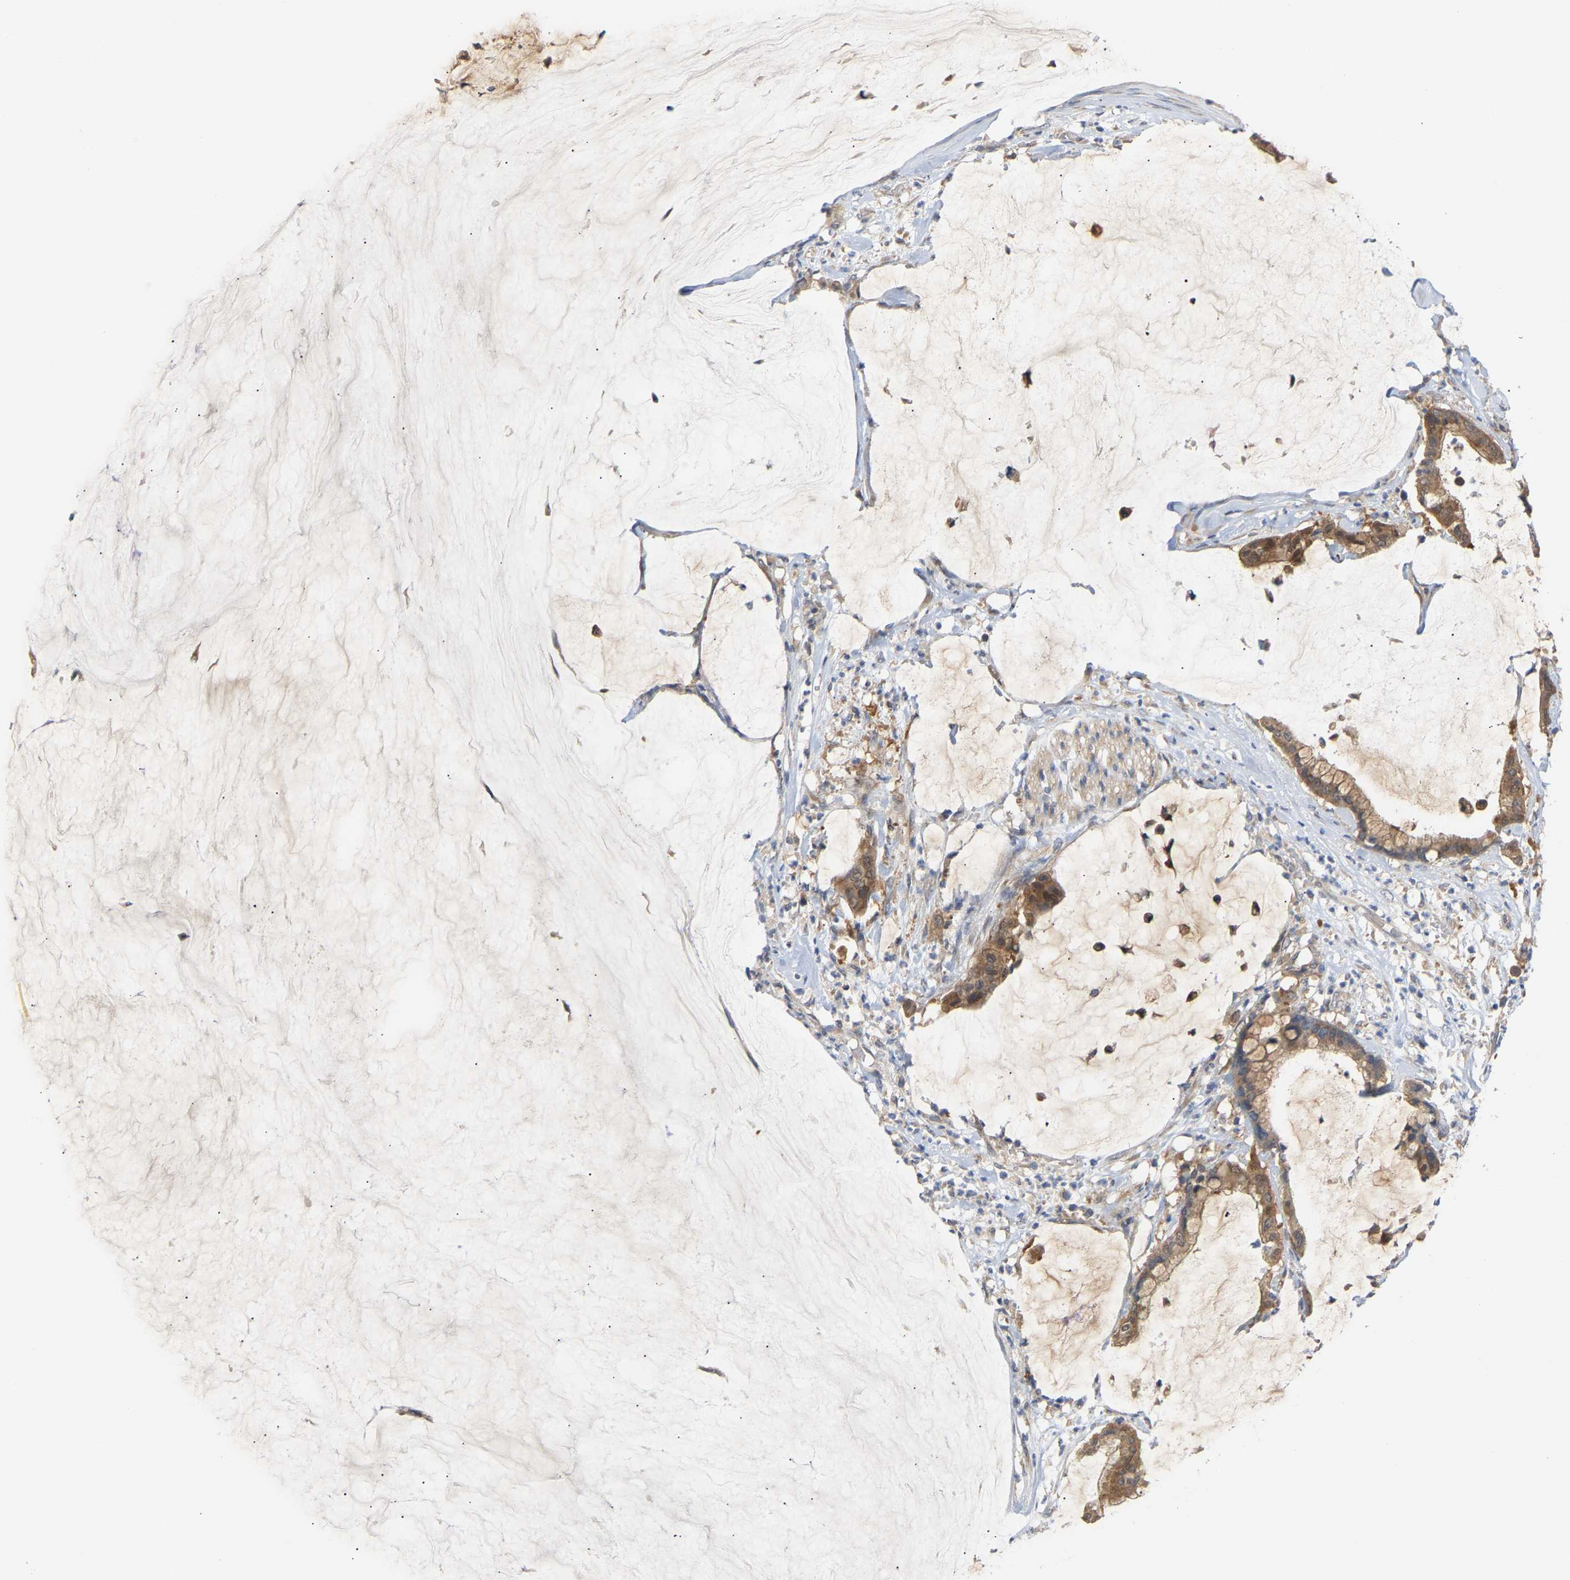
{"staining": {"intensity": "moderate", "quantity": ">75%", "location": "cytoplasmic/membranous"}, "tissue": "pancreatic cancer", "cell_type": "Tumor cells", "image_type": "cancer", "snomed": [{"axis": "morphology", "description": "Adenocarcinoma, NOS"}, {"axis": "topography", "description": "Pancreas"}], "caption": "A brown stain highlights moderate cytoplasmic/membranous staining of a protein in pancreatic cancer tumor cells. (DAB (3,3'-diaminobenzidine) IHC with brightfield microscopy, high magnification).", "gene": "TPMT", "patient": {"sex": "male", "age": 41}}